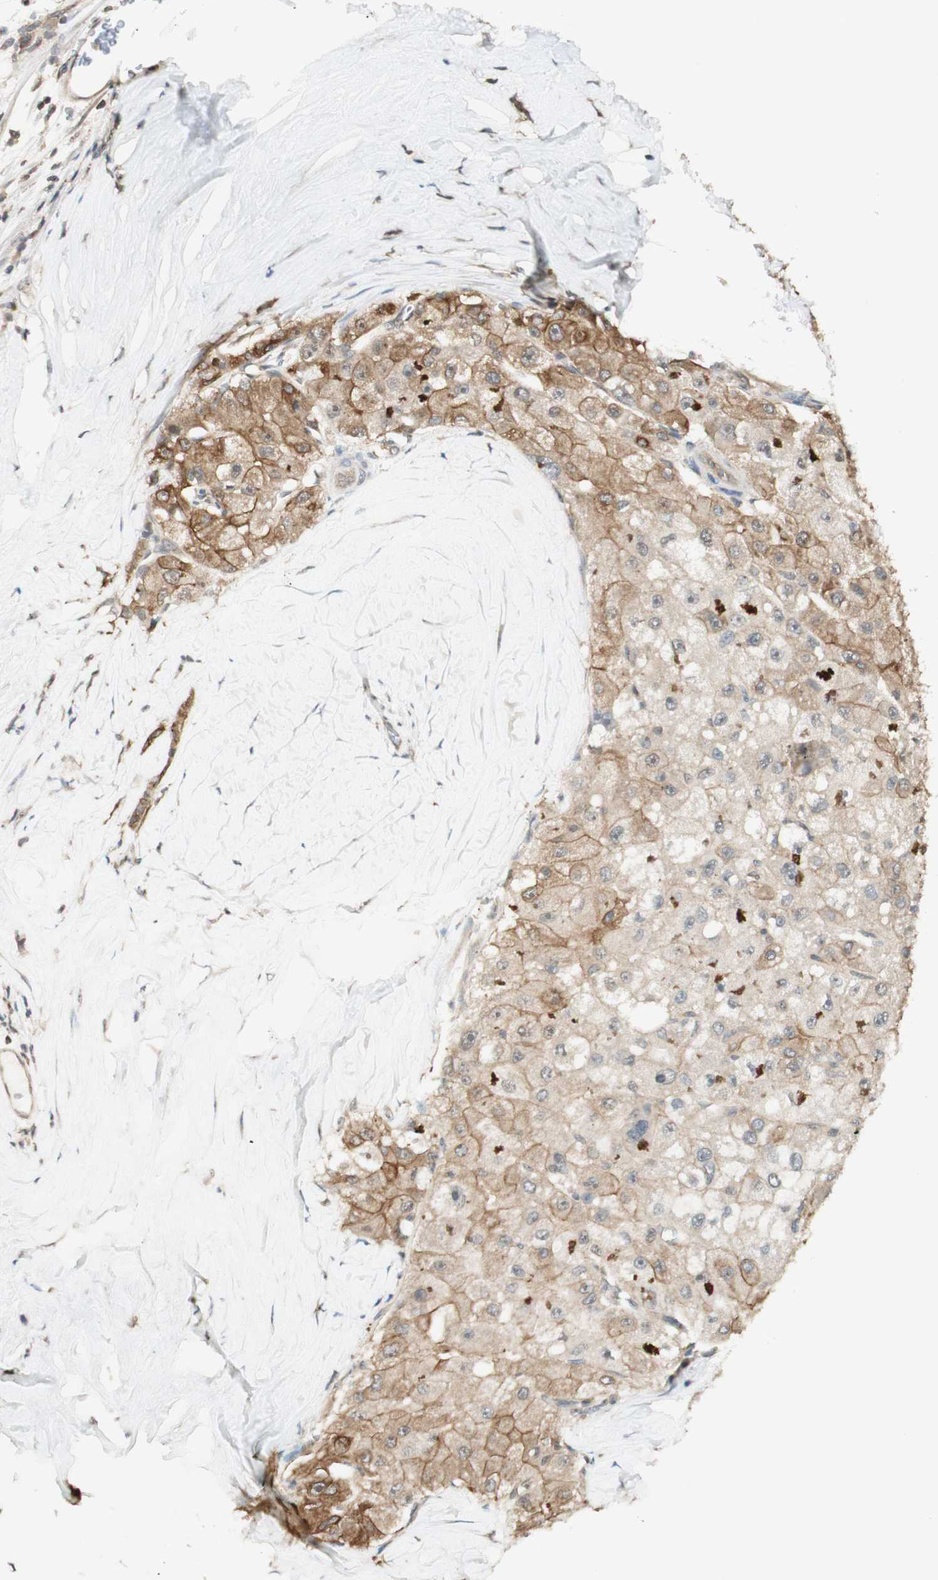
{"staining": {"intensity": "moderate", "quantity": "25%-75%", "location": "cytoplasmic/membranous"}, "tissue": "liver cancer", "cell_type": "Tumor cells", "image_type": "cancer", "snomed": [{"axis": "morphology", "description": "Carcinoma, Hepatocellular, NOS"}, {"axis": "topography", "description": "Liver"}], "caption": "Moderate cytoplasmic/membranous positivity for a protein is appreciated in about 25%-75% of tumor cells of liver cancer using IHC.", "gene": "SPINT2", "patient": {"sex": "male", "age": 80}}